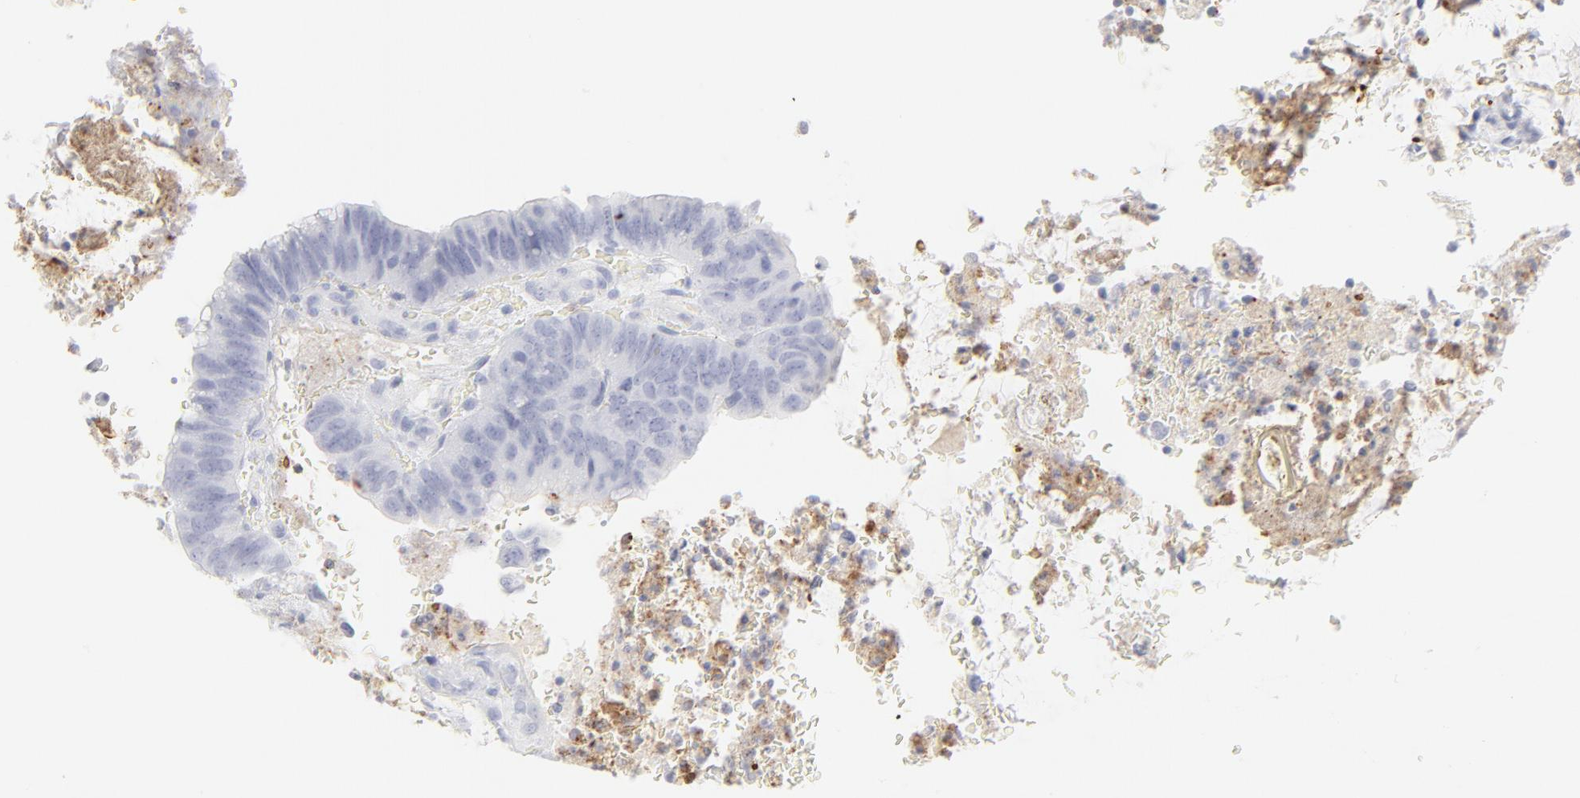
{"staining": {"intensity": "negative", "quantity": "none", "location": "none"}, "tissue": "colorectal cancer", "cell_type": "Tumor cells", "image_type": "cancer", "snomed": [{"axis": "morphology", "description": "Normal tissue, NOS"}, {"axis": "morphology", "description": "Adenocarcinoma, NOS"}, {"axis": "topography", "description": "Rectum"}], "caption": "Tumor cells show no significant positivity in adenocarcinoma (colorectal). Nuclei are stained in blue.", "gene": "CCR7", "patient": {"sex": "male", "age": 92}}